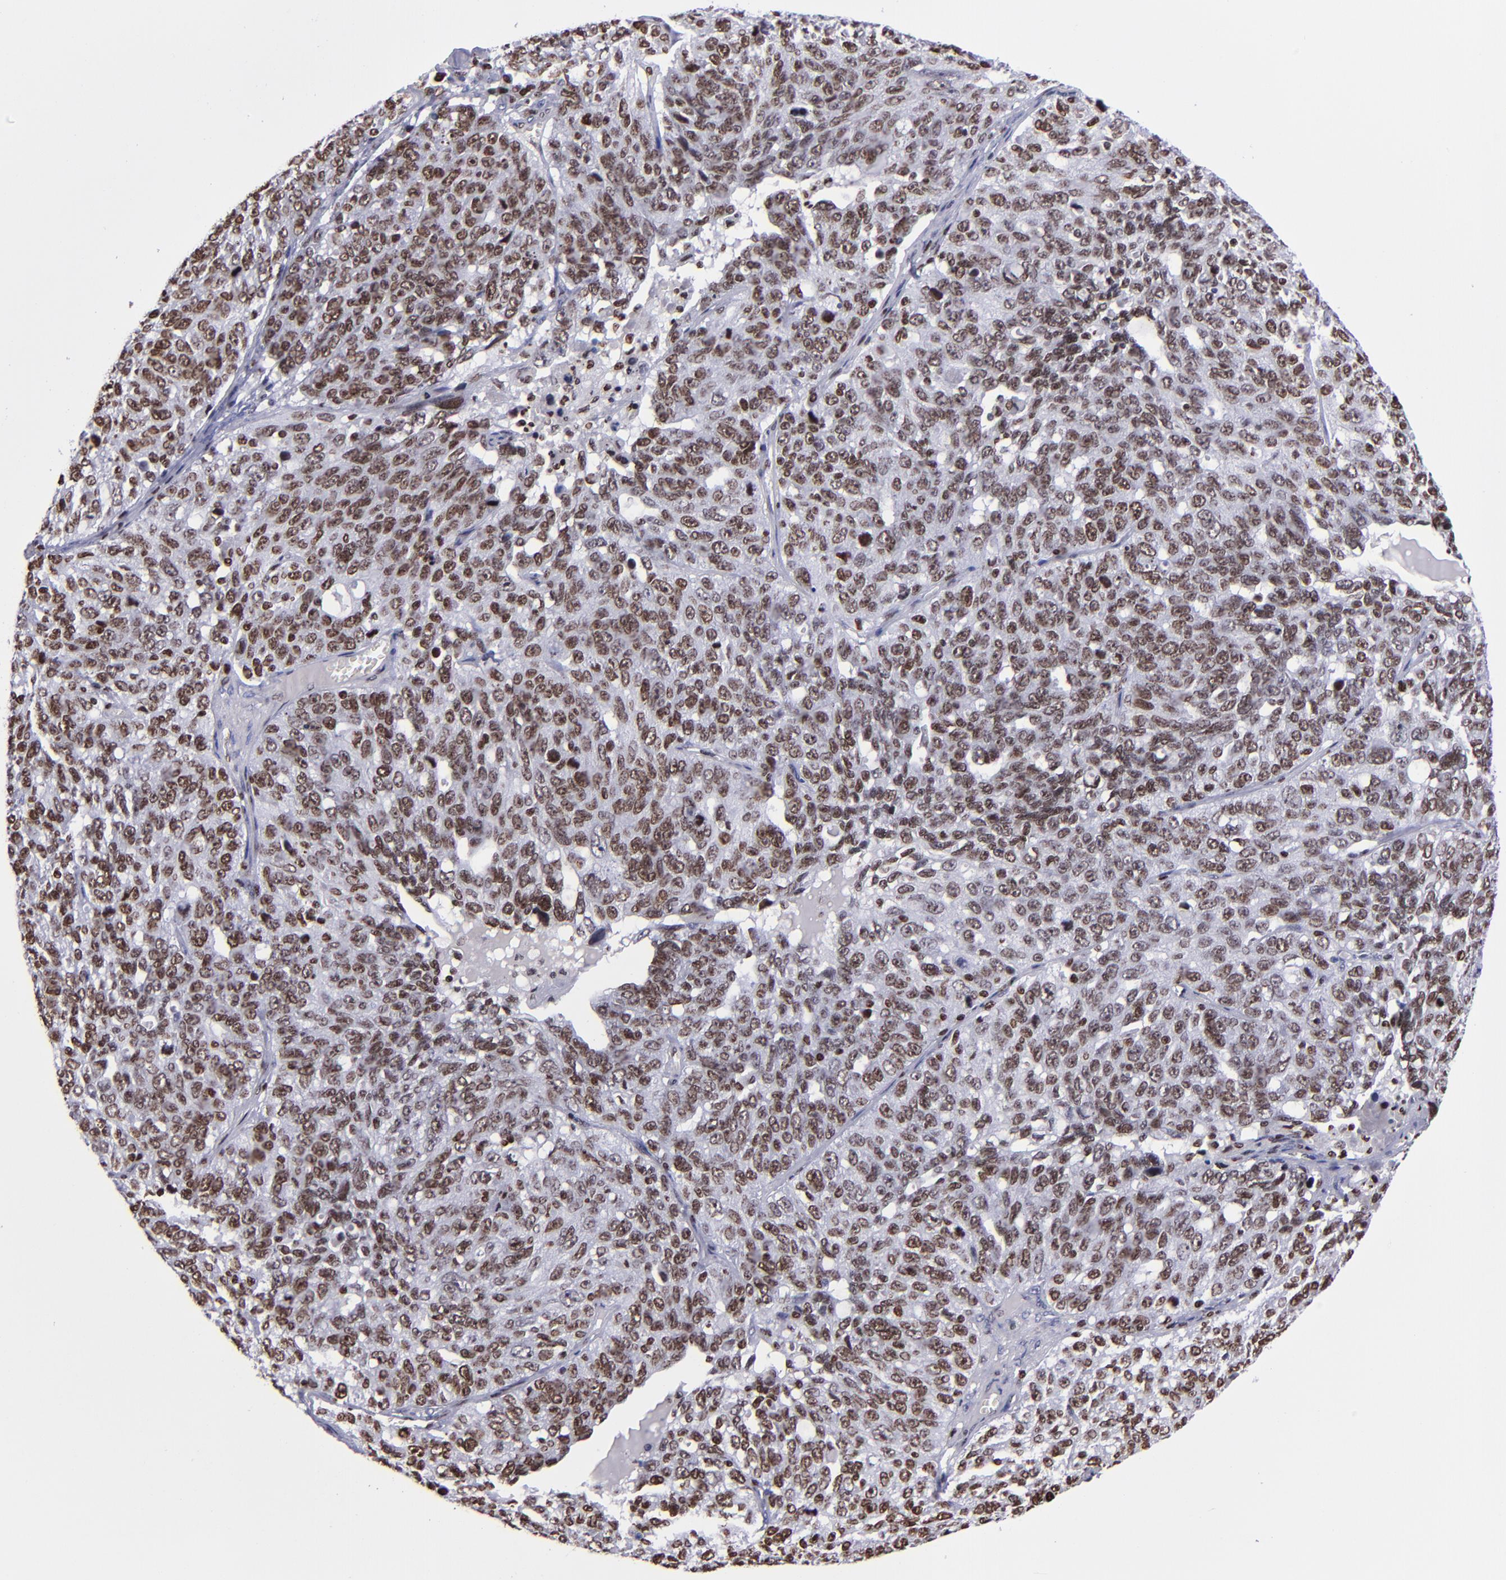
{"staining": {"intensity": "moderate", "quantity": ">75%", "location": "nuclear"}, "tissue": "ovarian cancer", "cell_type": "Tumor cells", "image_type": "cancer", "snomed": [{"axis": "morphology", "description": "Cystadenocarcinoma, serous, NOS"}, {"axis": "topography", "description": "Ovary"}], "caption": "A high-resolution histopathology image shows IHC staining of ovarian cancer, which reveals moderate nuclear staining in about >75% of tumor cells.", "gene": "CDKL5", "patient": {"sex": "female", "age": 71}}